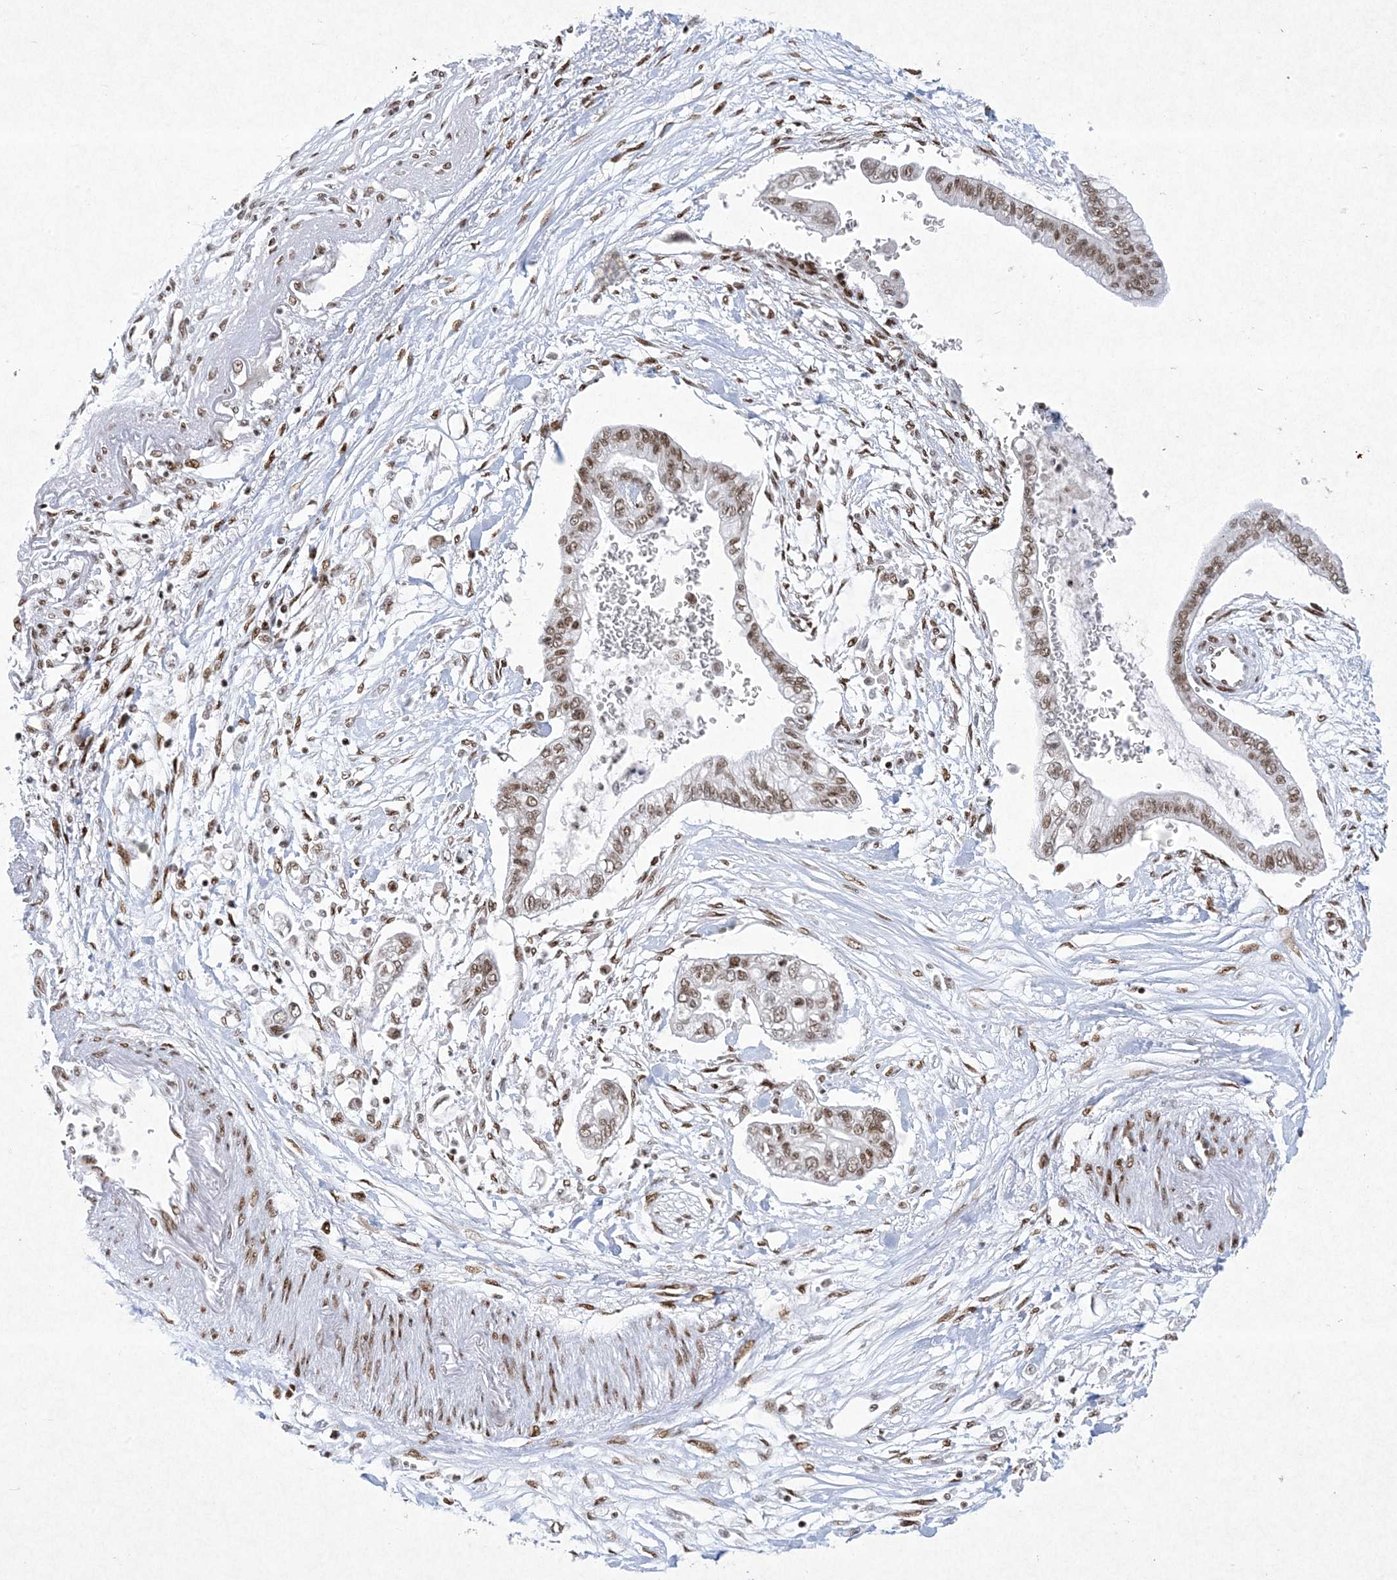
{"staining": {"intensity": "moderate", "quantity": ">75%", "location": "nuclear"}, "tissue": "pancreatic cancer", "cell_type": "Tumor cells", "image_type": "cancer", "snomed": [{"axis": "morphology", "description": "Adenocarcinoma, NOS"}, {"axis": "topography", "description": "Pancreas"}], "caption": "High-magnification brightfield microscopy of adenocarcinoma (pancreatic) stained with DAB (3,3'-diaminobenzidine) (brown) and counterstained with hematoxylin (blue). tumor cells exhibit moderate nuclear staining is present in approximately>75% of cells. (Brightfield microscopy of DAB IHC at high magnification).", "gene": "PKNOX2", "patient": {"sex": "female", "age": 77}}